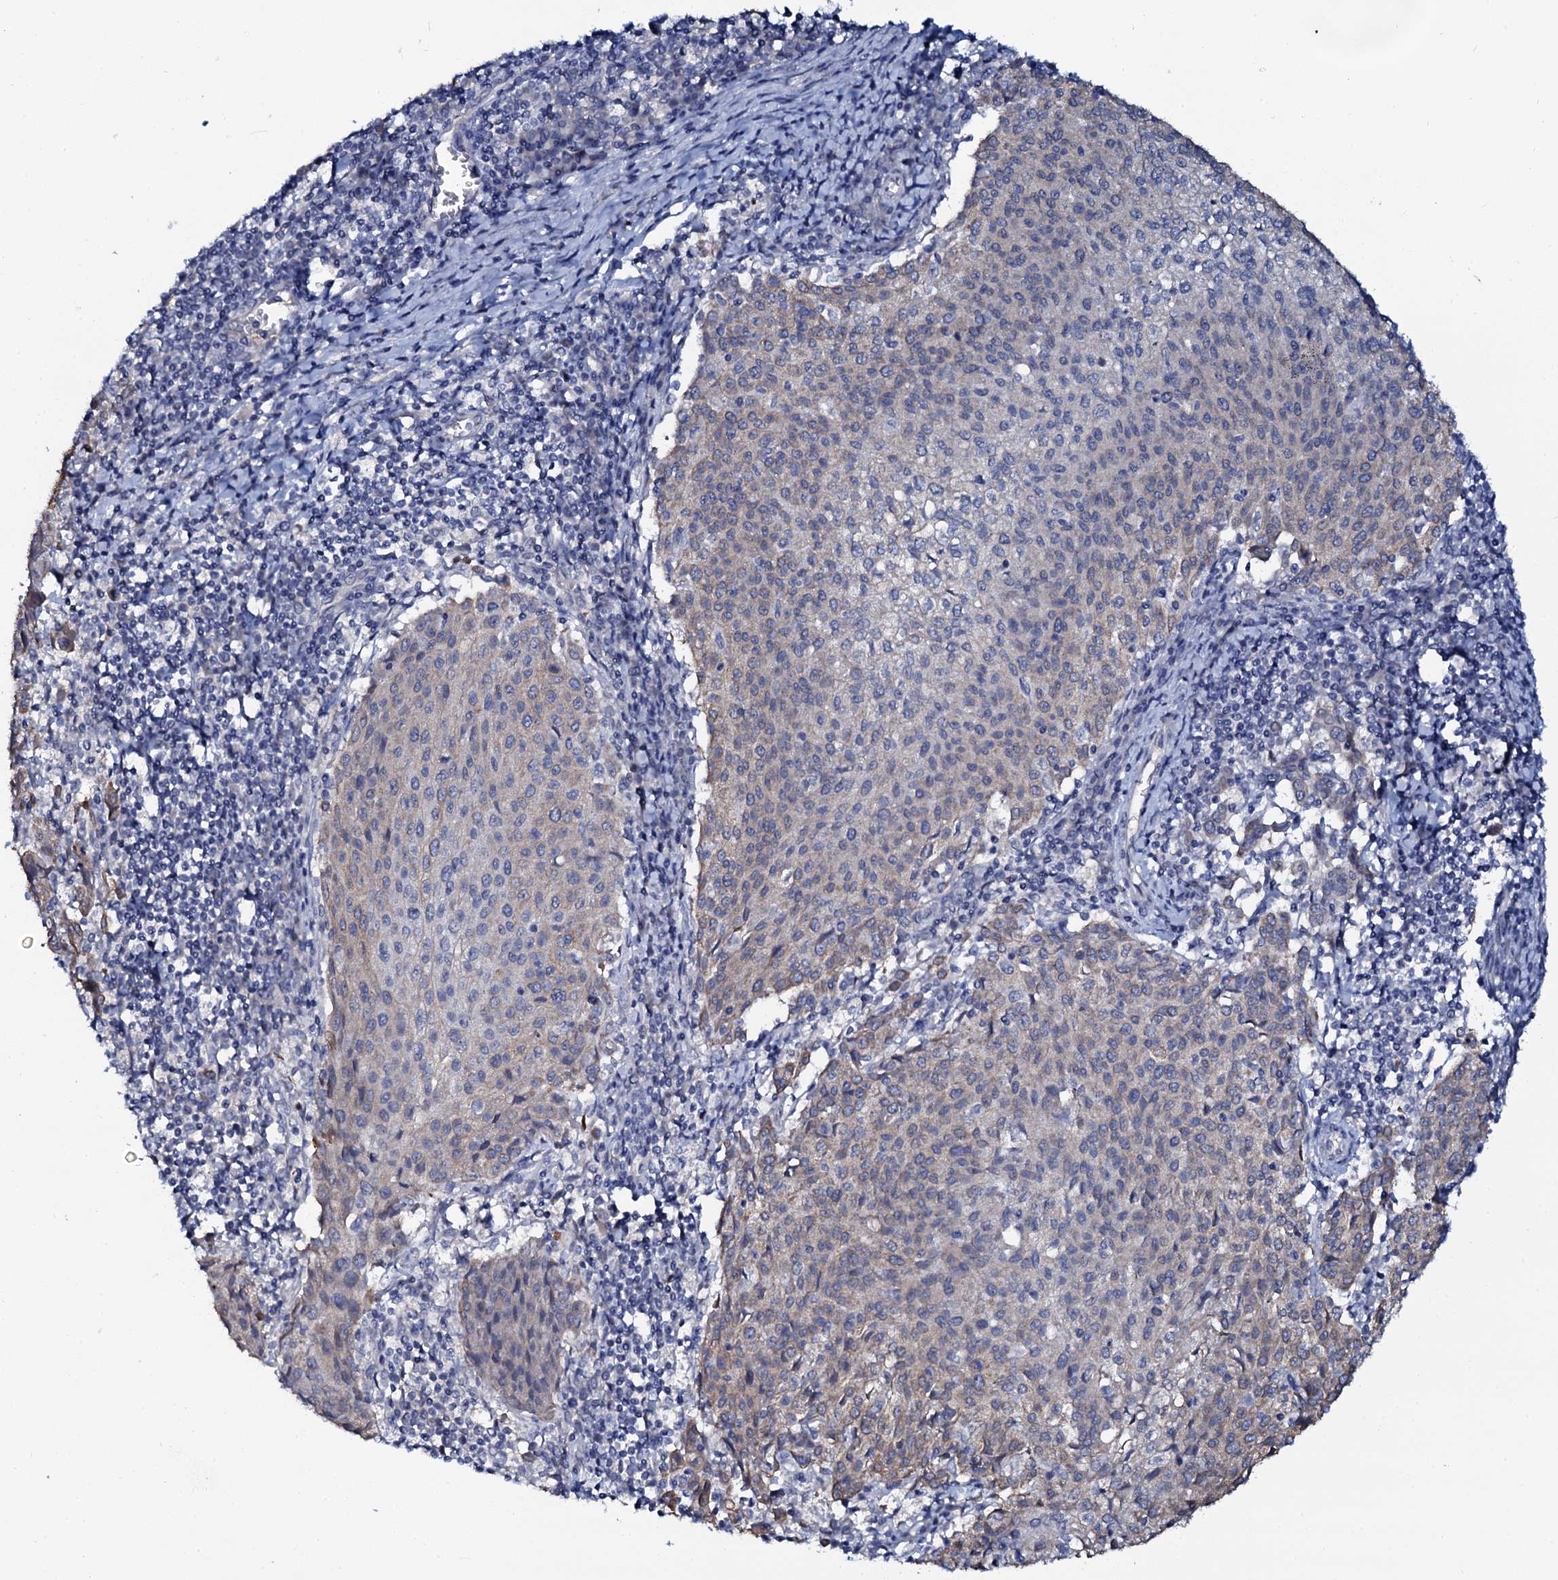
{"staining": {"intensity": "negative", "quantity": "none", "location": "none"}, "tissue": "cervical cancer", "cell_type": "Tumor cells", "image_type": "cancer", "snomed": [{"axis": "morphology", "description": "Squamous cell carcinoma, NOS"}, {"axis": "topography", "description": "Cervix"}], "caption": "Immunohistochemical staining of cervical squamous cell carcinoma shows no significant staining in tumor cells.", "gene": "C10orf88", "patient": {"sex": "female", "age": 46}}